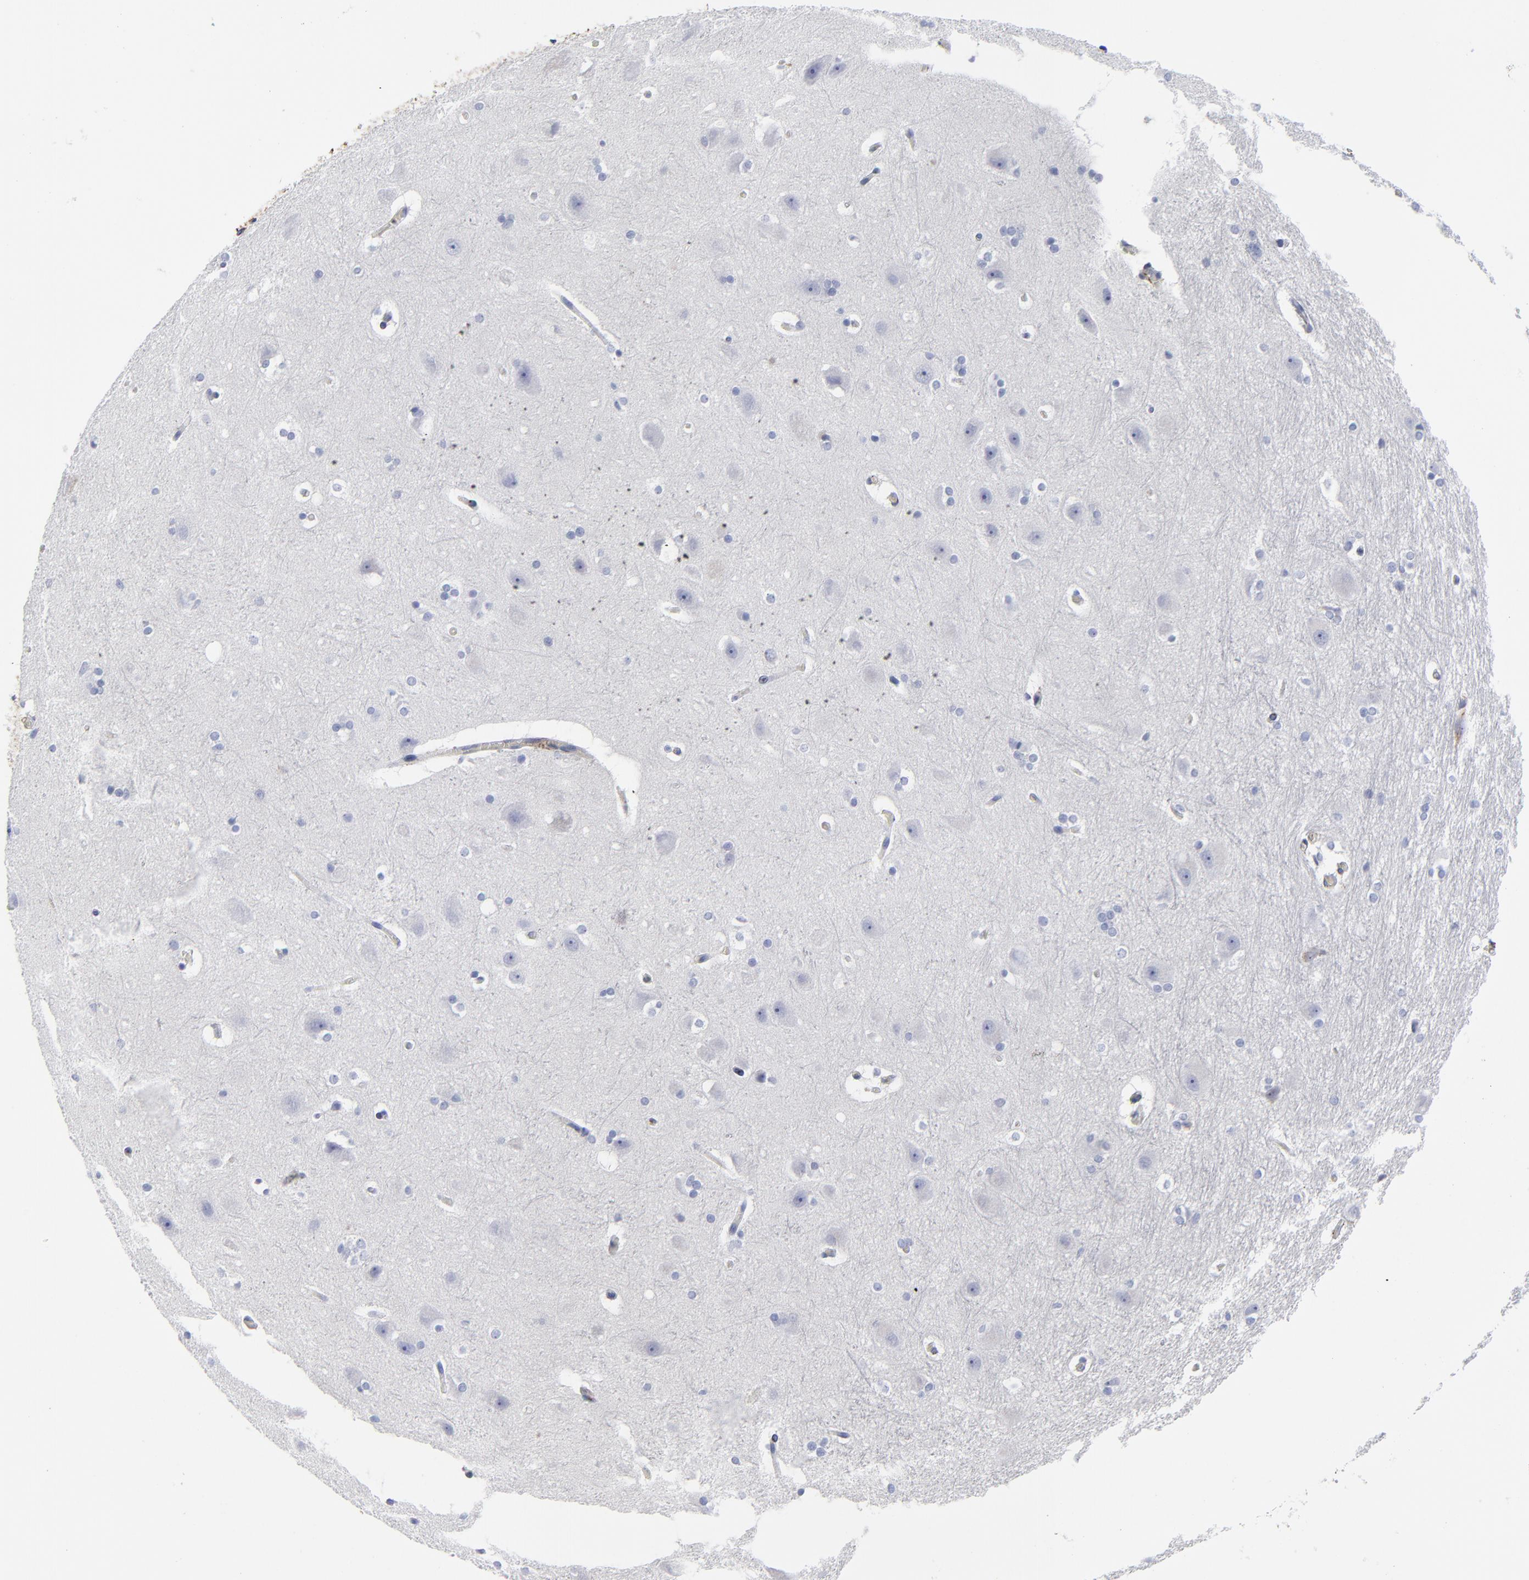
{"staining": {"intensity": "negative", "quantity": "none", "location": "none"}, "tissue": "hippocampus", "cell_type": "Glial cells", "image_type": "normal", "snomed": [{"axis": "morphology", "description": "Normal tissue, NOS"}, {"axis": "topography", "description": "Hippocampus"}], "caption": "Immunohistochemistry (IHC) histopathology image of unremarkable hippocampus: human hippocampus stained with DAB (3,3'-diaminobenzidine) demonstrates no significant protein positivity in glial cells.", "gene": "DCN", "patient": {"sex": "female", "age": 19}}